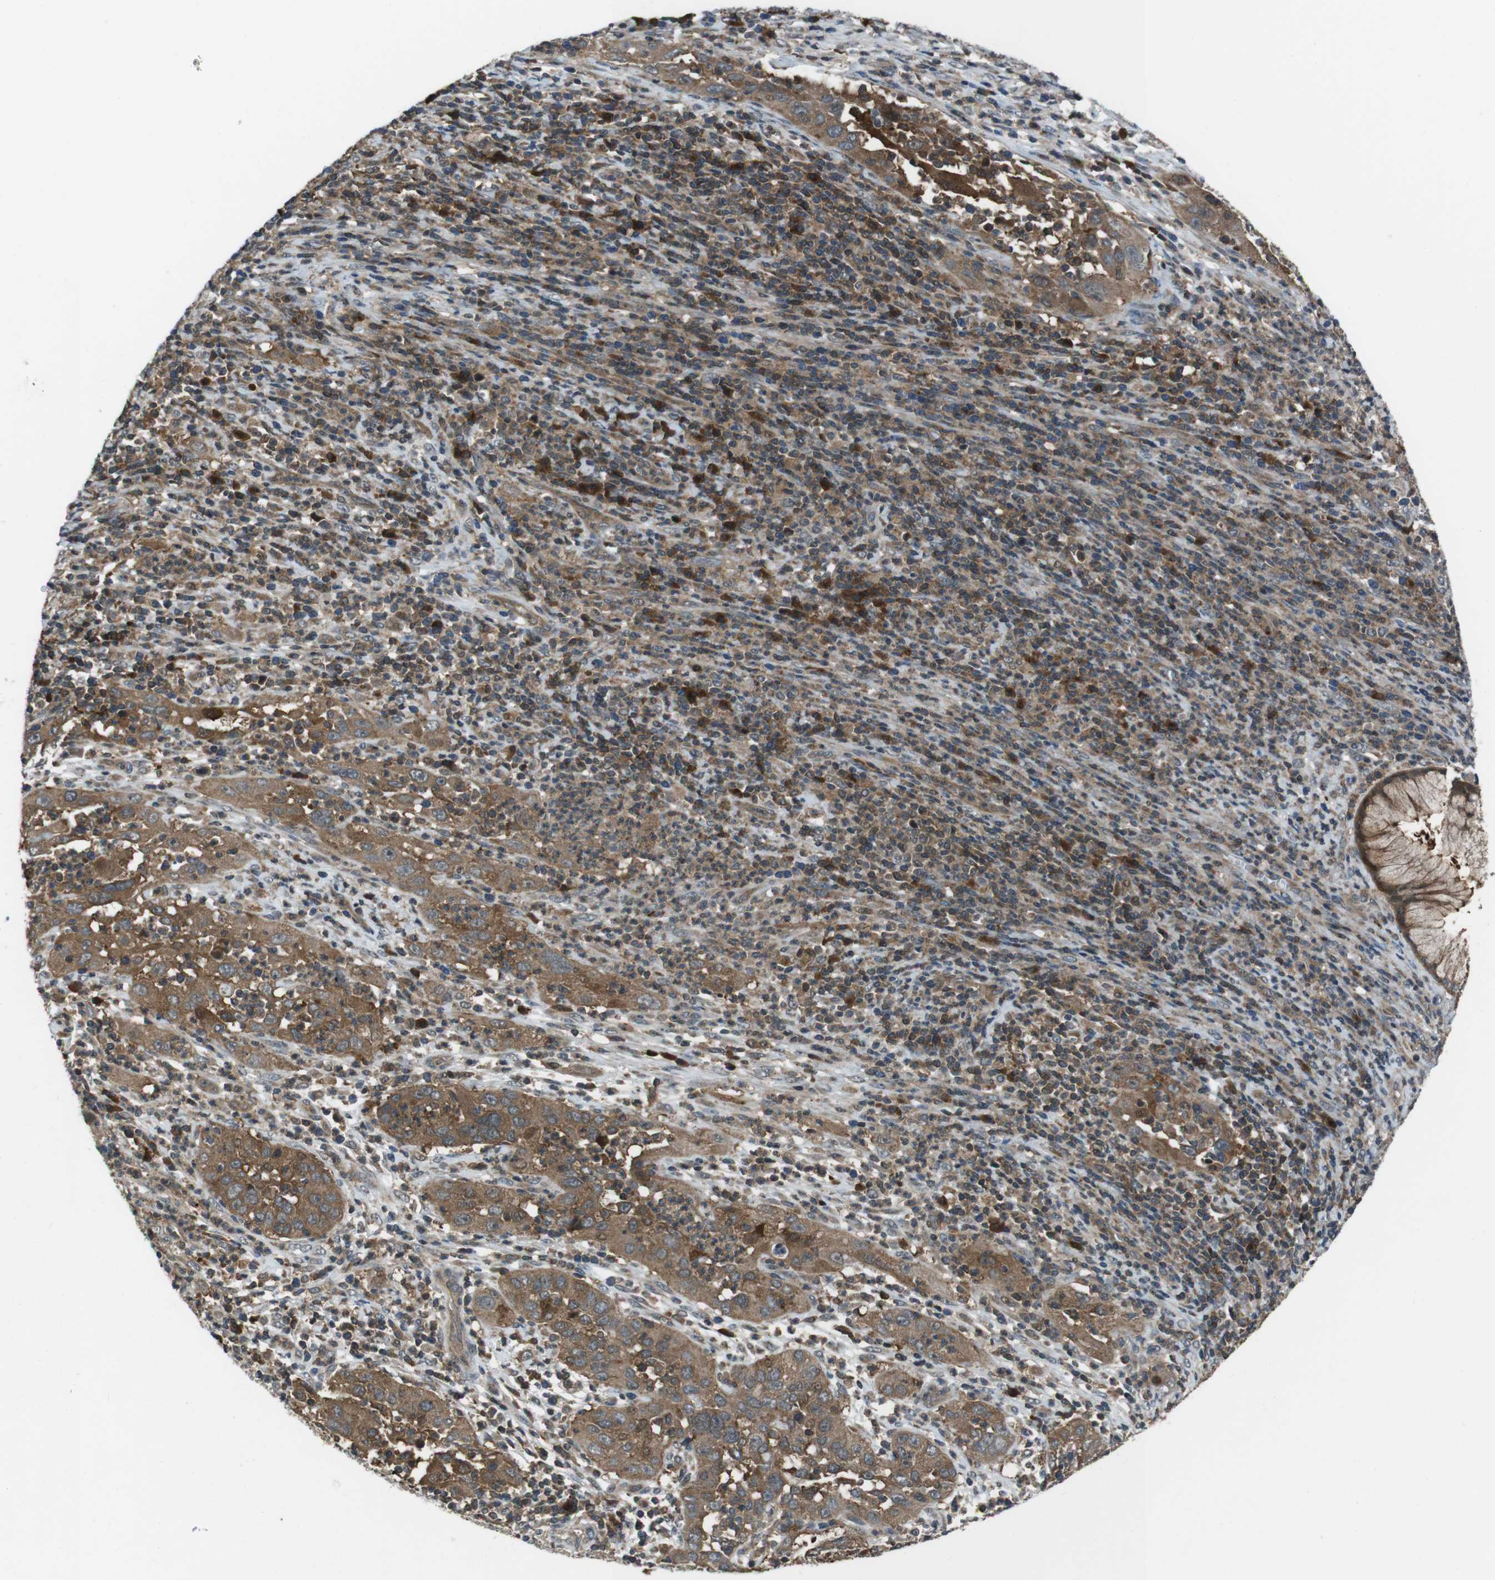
{"staining": {"intensity": "moderate", "quantity": ">75%", "location": "cytoplasmic/membranous,nuclear"}, "tissue": "cervical cancer", "cell_type": "Tumor cells", "image_type": "cancer", "snomed": [{"axis": "morphology", "description": "Squamous cell carcinoma, NOS"}, {"axis": "topography", "description": "Cervix"}], "caption": "Immunohistochemistry (IHC) histopathology image of human squamous cell carcinoma (cervical) stained for a protein (brown), which shows medium levels of moderate cytoplasmic/membranous and nuclear expression in approximately >75% of tumor cells.", "gene": "SLC22A23", "patient": {"sex": "female", "age": 32}}